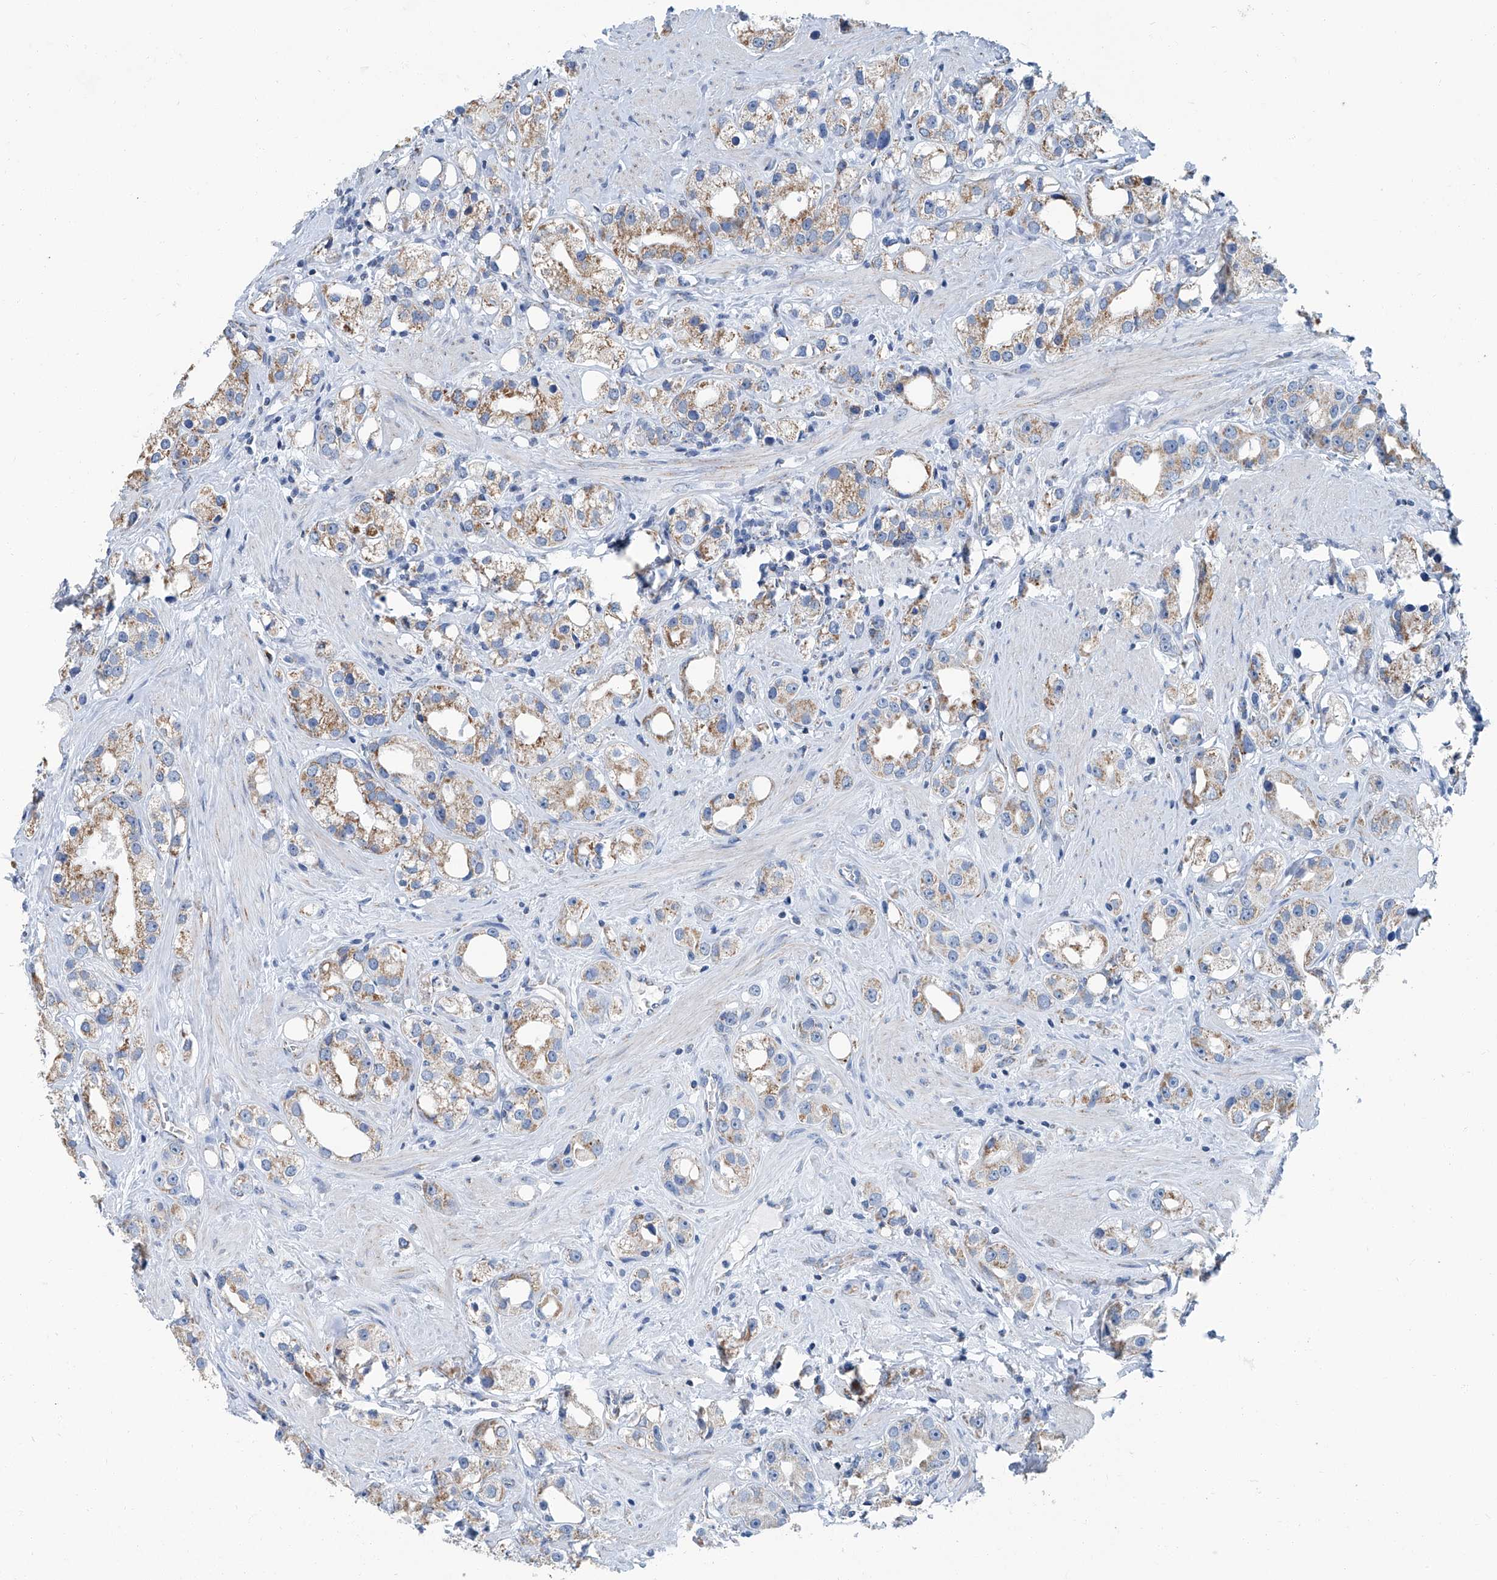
{"staining": {"intensity": "moderate", "quantity": ">75%", "location": "cytoplasmic/membranous"}, "tissue": "prostate cancer", "cell_type": "Tumor cells", "image_type": "cancer", "snomed": [{"axis": "morphology", "description": "Adenocarcinoma, NOS"}, {"axis": "topography", "description": "Prostate"}], "caption": "A photomicrograph of human prostate adenocarcinoma stained for a protein reveals moderate cytoplasmic/membranous brown staining in tumor cells.", "gene": "MT-ND1", "patient": {"sex": "male", "age": 79}}